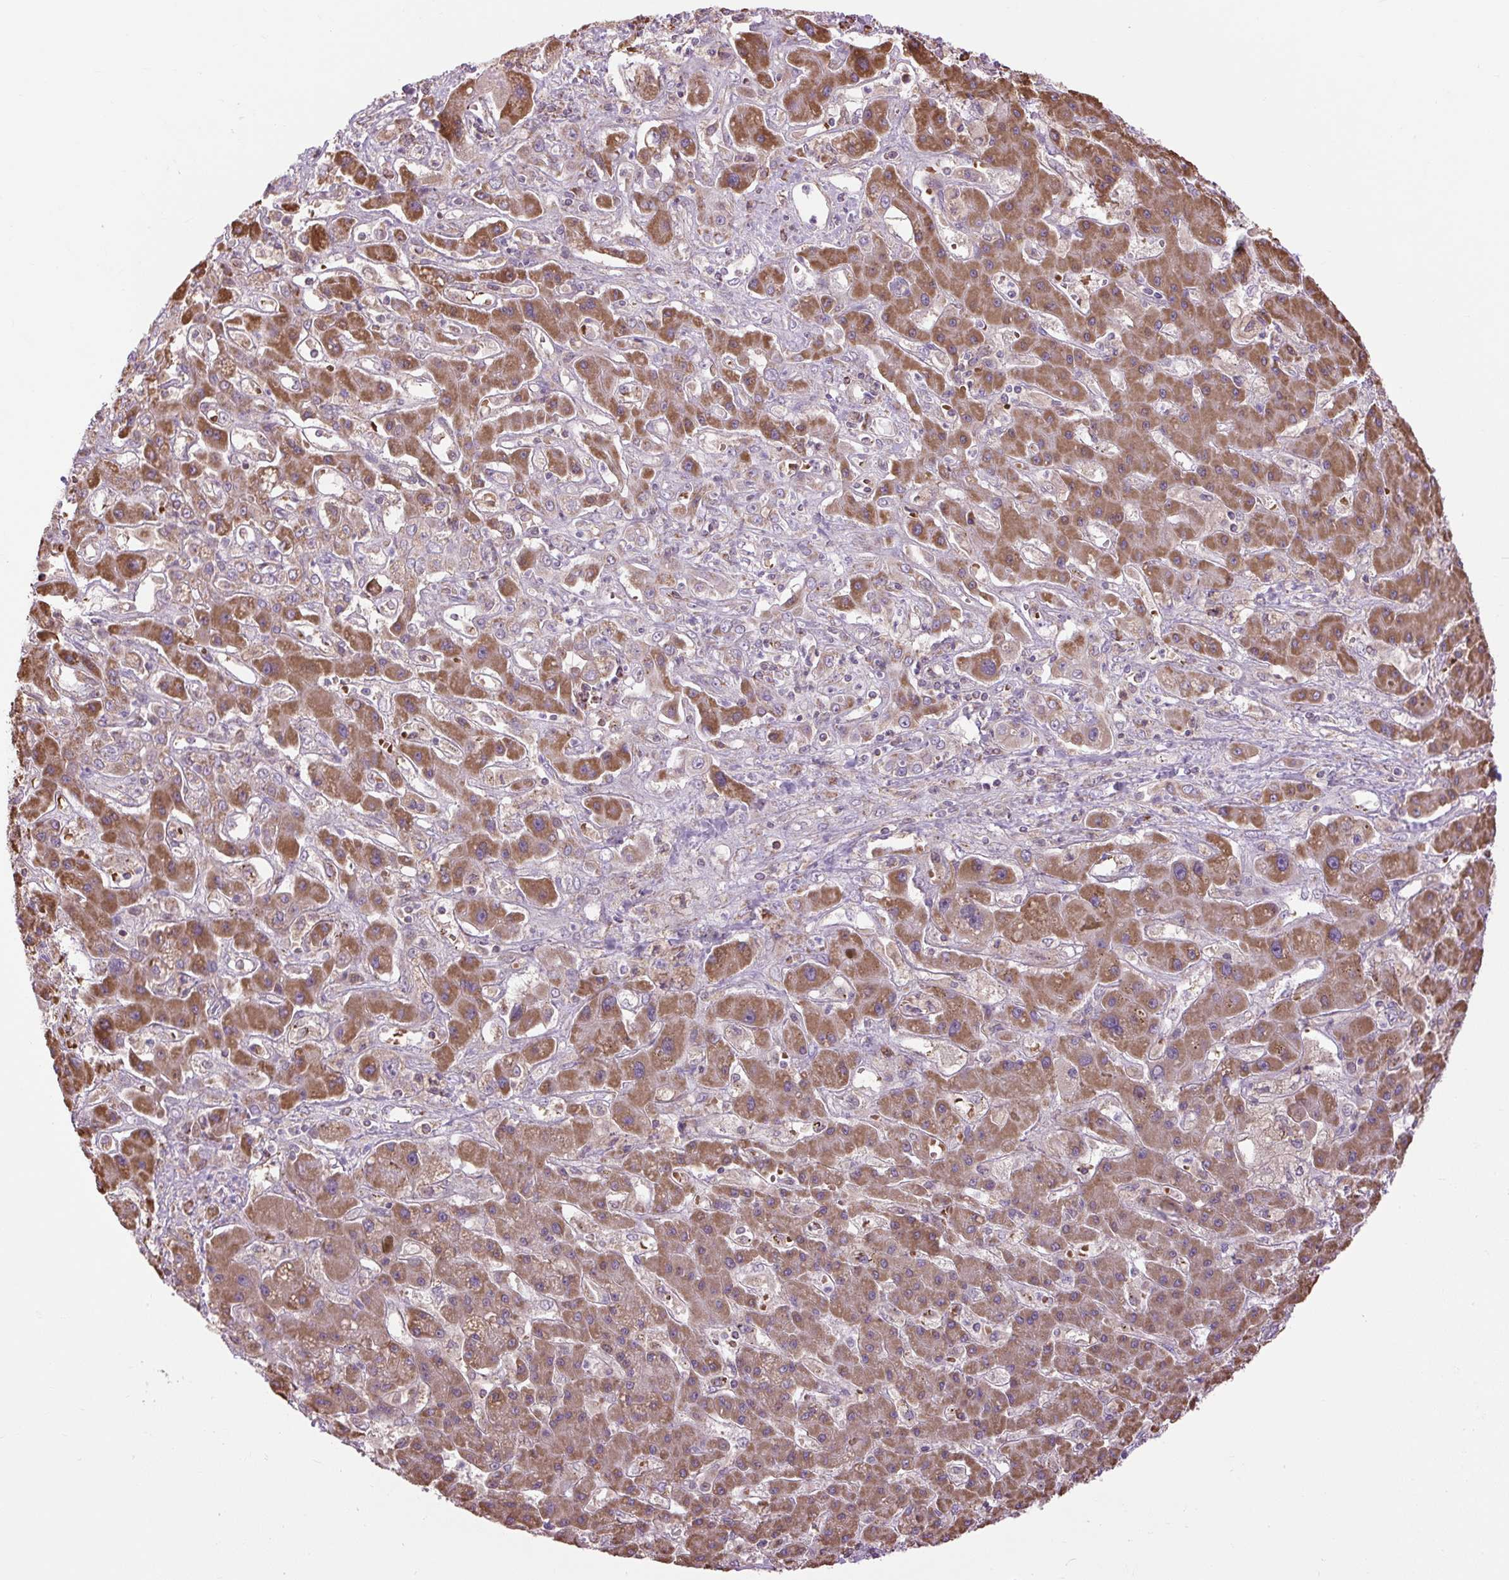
{"staining": {"intensity": "moderate", "quantity": ">75%", "location": "cytoplasmic/membranous"}, "tissue": "liver cancer", "cell_type": "Tumor cells", "image_type": "cancer", "snomed": [{"axis": "morphology", "description": "Cholangiocarcinoma"}, {"axis": "topography", "description": "Liver"}], "caption": "Immunohistochemical staining of human liver cancer displays medium levels of moderate cytoplasmic/membranous protein expression in approximately >75% of tumor cells.", "gene": "PLCG1", "patient": {"sex": "male", "age": 67}}